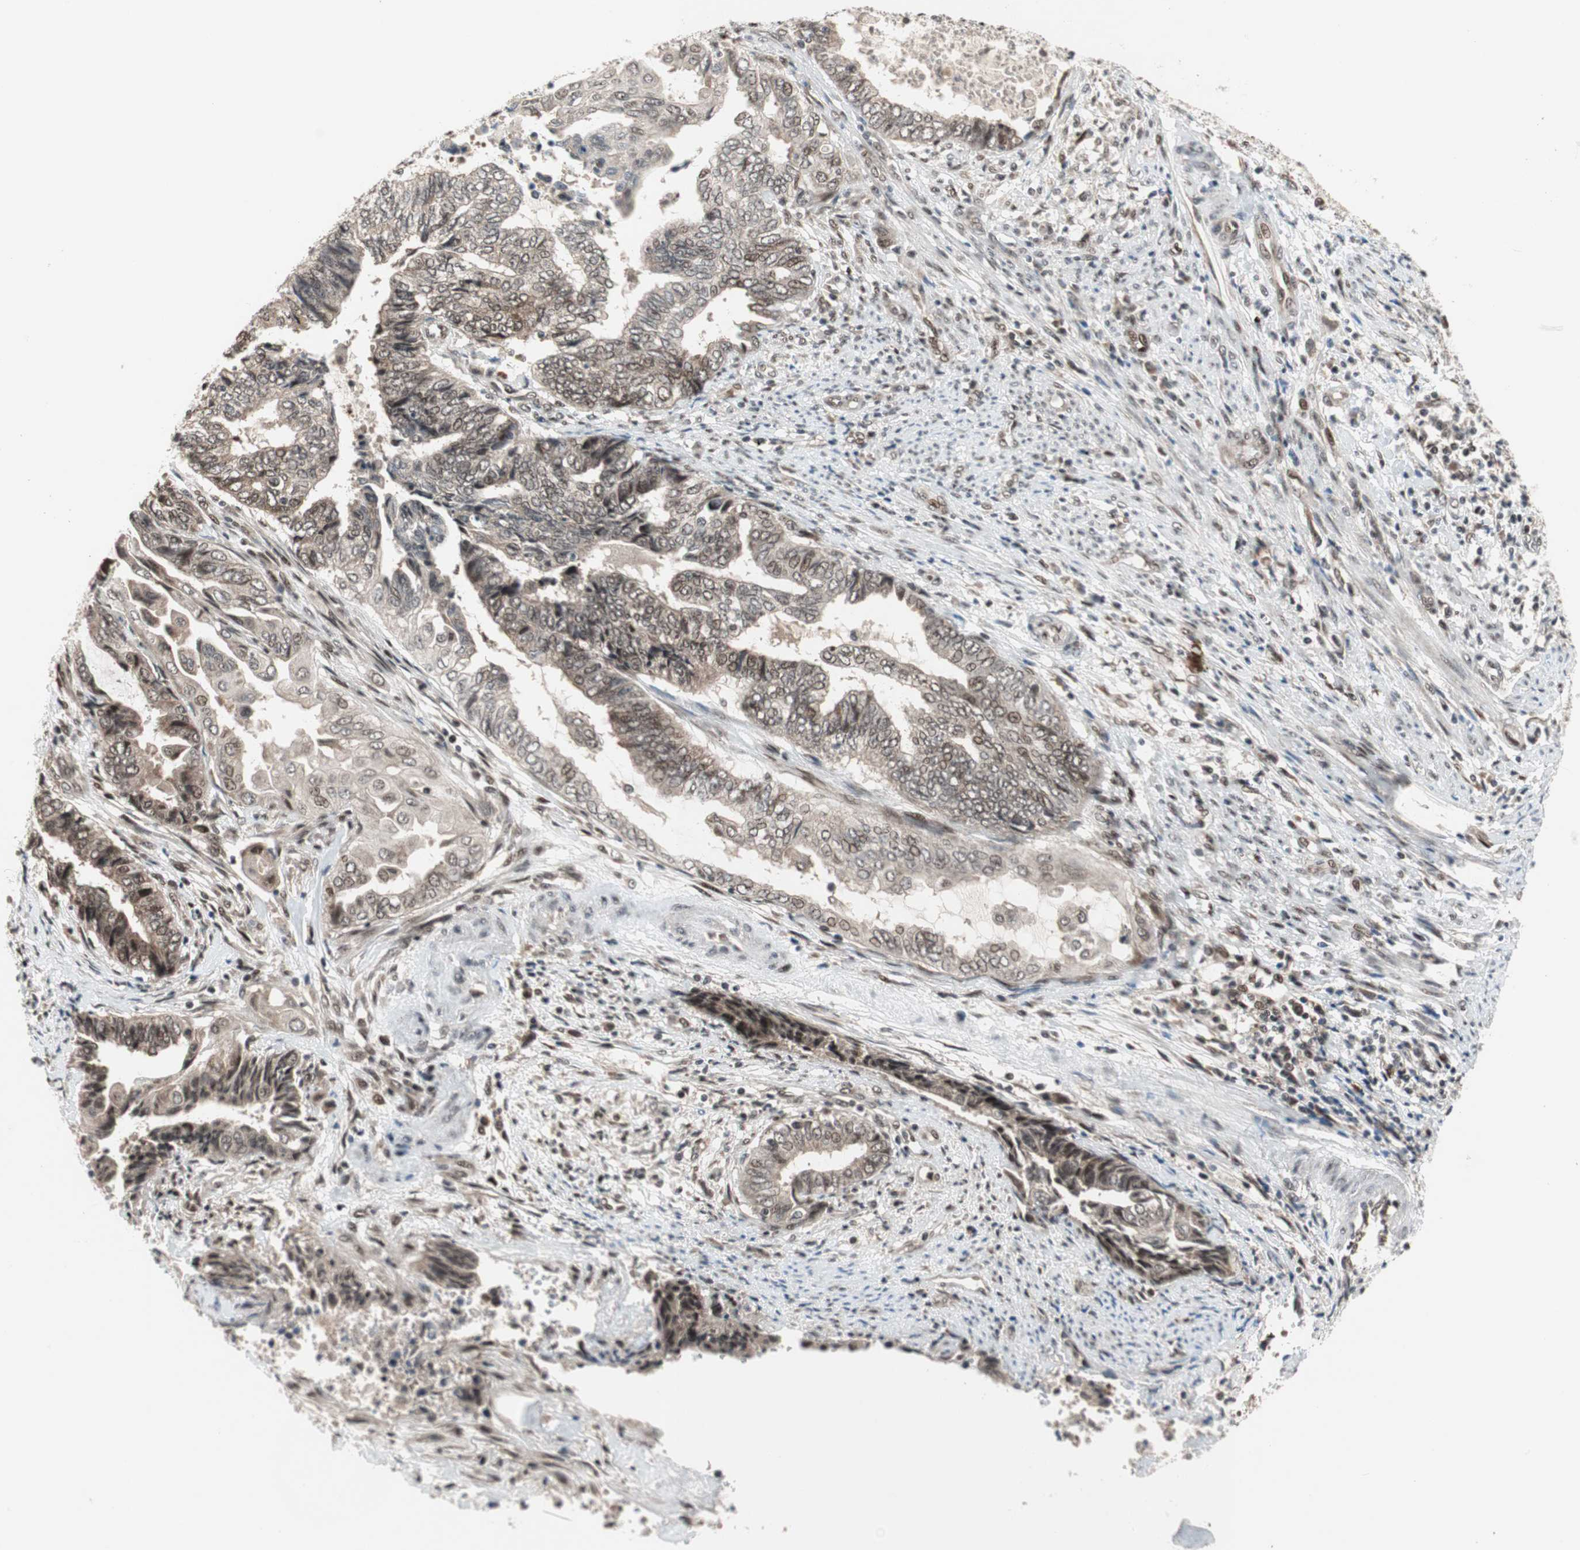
{"staining": {"intensity": "moderate", "quantity": ">75%", "location": "nuclear"}, "tissue": "endometrial cancer", "cell_type": "Tumor cells", "image_type": "cancer", "snomed": [{"axis": "morphology", "description": "Adenocarcinoma, NOS"}, {"axis": "topography", "description": "Uterus"}, {"axis": "topography", "description": "Endometrium"}], "caption": "Brown immunohistochemical staining in human adenocarcinoma (endometrial) reveals moderate nuclear staining in approximately >75% of tumor cells.", "gene": "TCF12", "patient": {"sex": "female", "age": 70}}